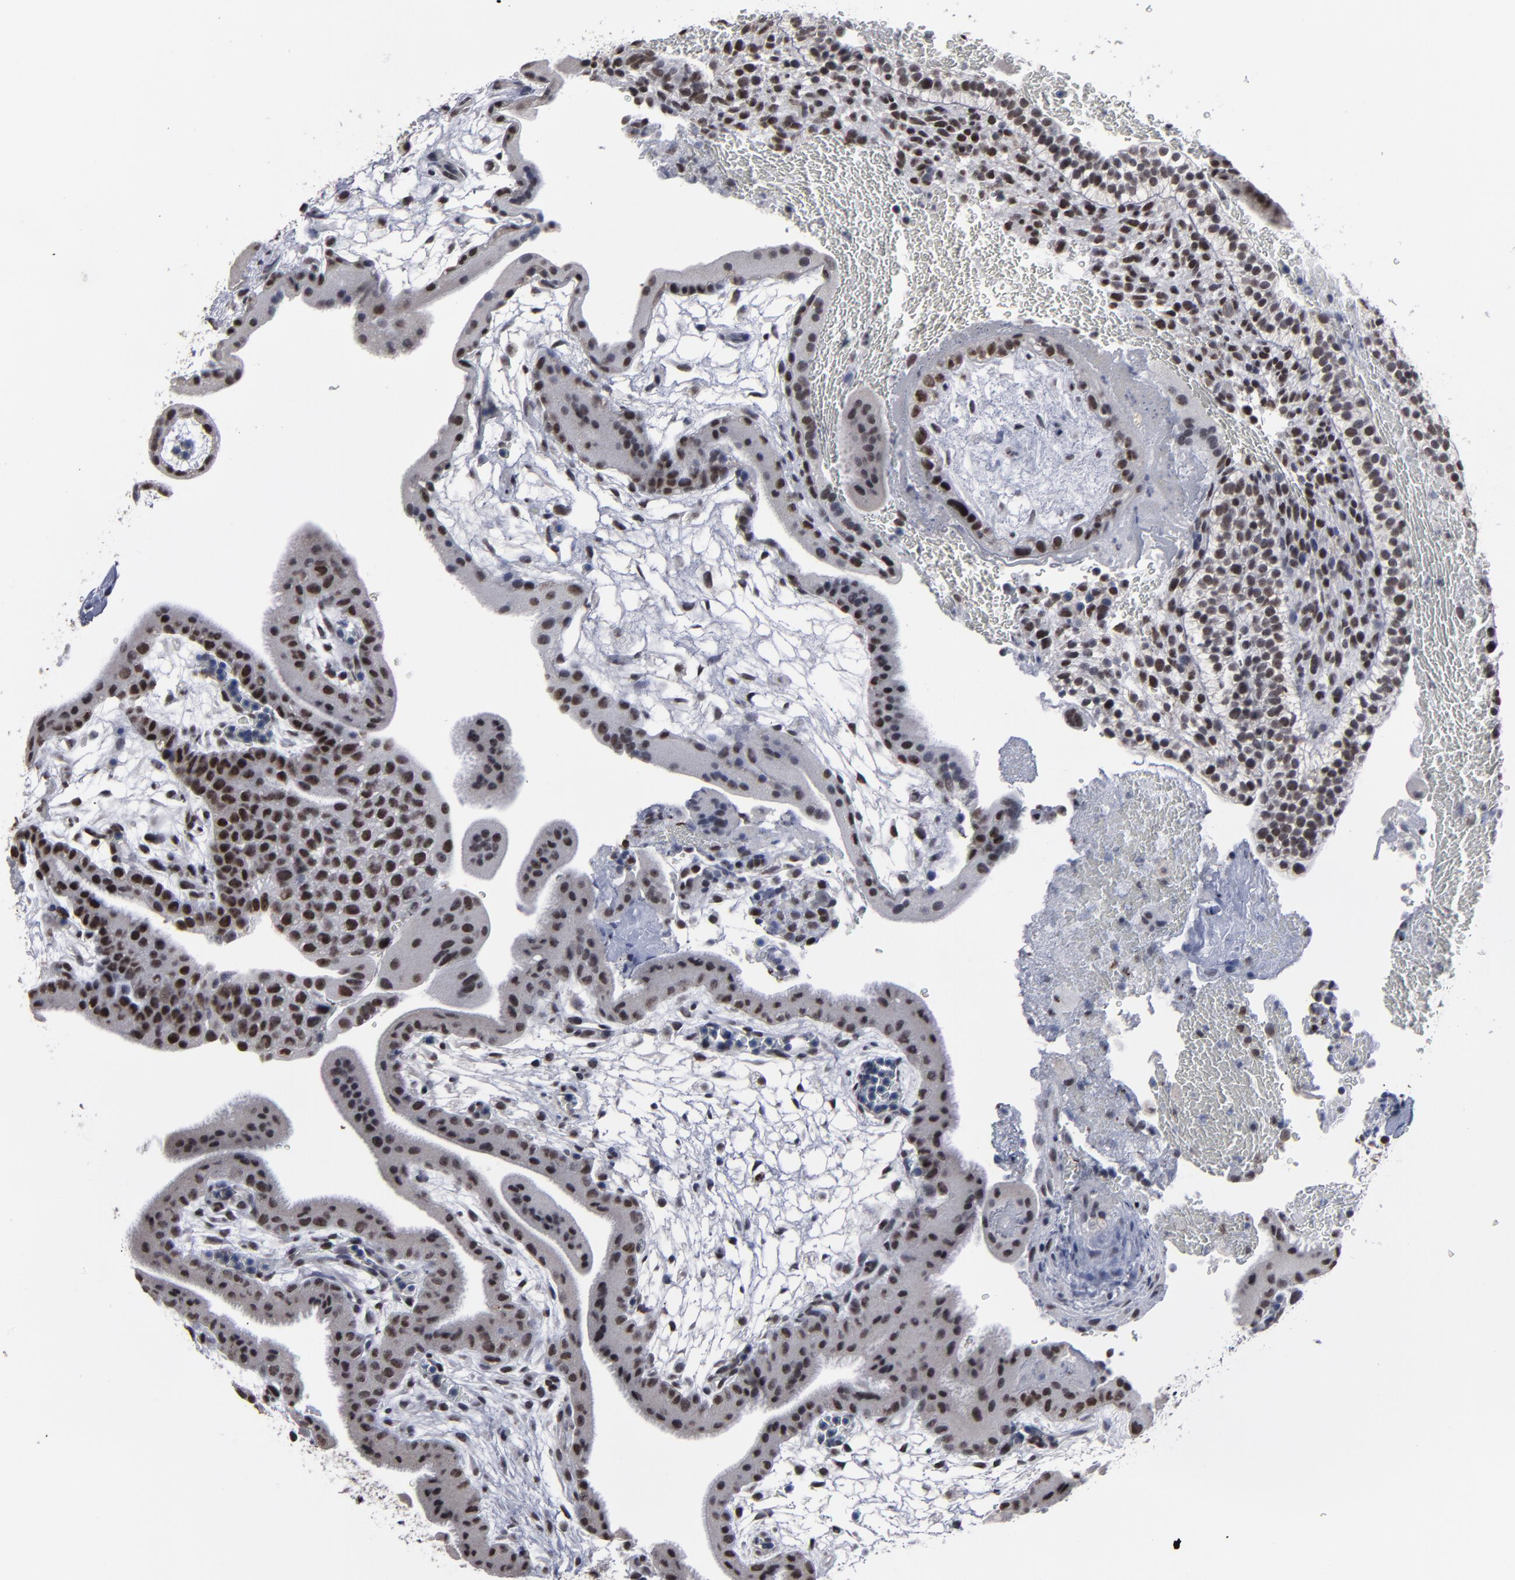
{"staining": {"intensity": "strong", "quantity": "25%-75%", "location": "nuclear"}, "tissue": "placenta", "cell_type": "Trophoblastic cells", "image_type": "normal", "snomed": [{"axis": "morphology", "description": "Normal tissue, NOS"}, {"axis": "topography", "description": "Placenta"}], "caption": "Placenta stained for a protein demonstrates strong nuclear positivity in trophoblastic cells. (Stains: DAB (3,3'-diaminobenzidine) in brown, nuclei in blue, Microscopy: brightfield microscopy at high magnification).", "gene": "SSRP1", "patient": {"sex": "female", "age": 19}}